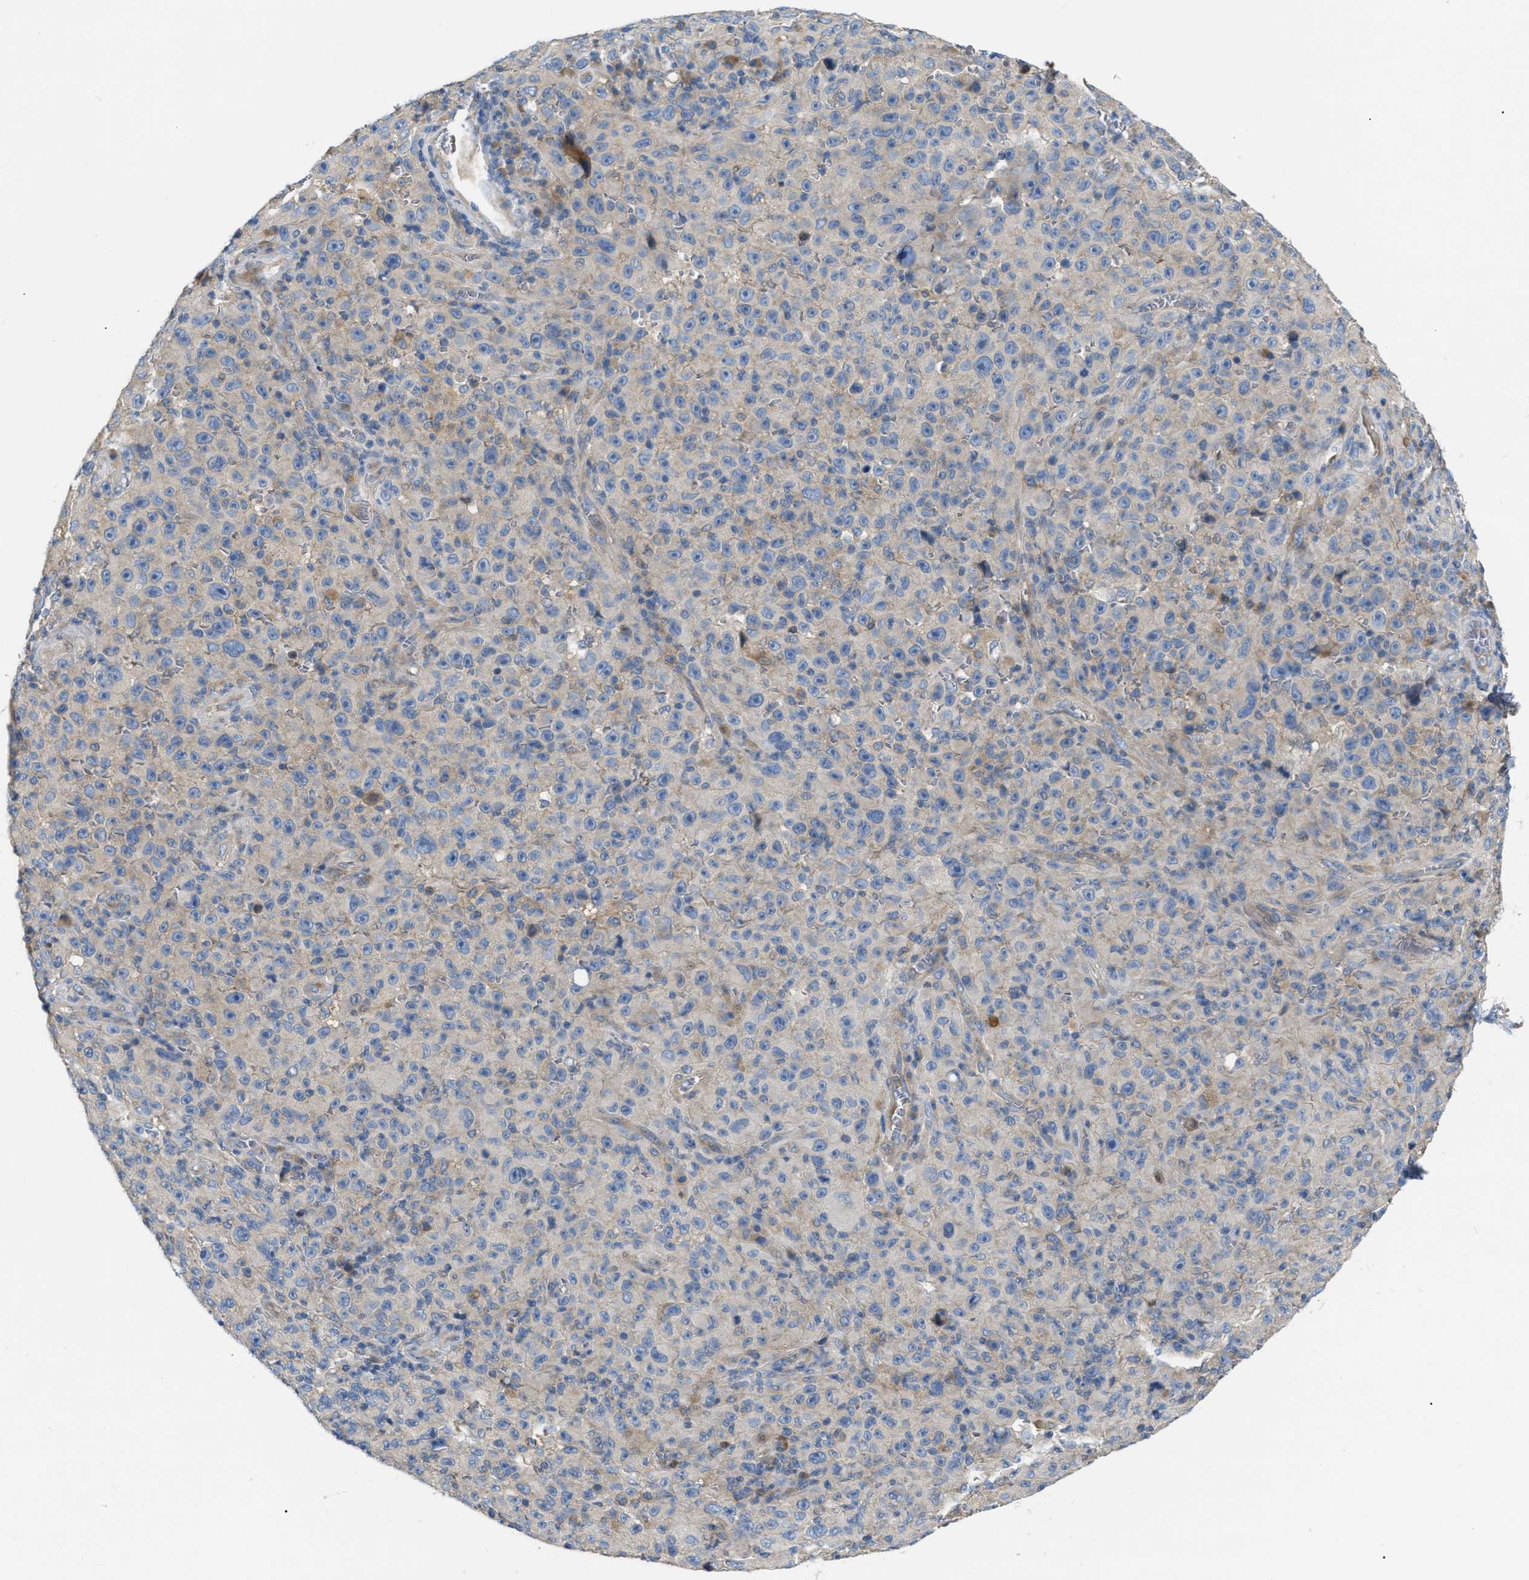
{"staining": {"intensity": "negative", "quantity": "none", "location": "none"}, "tissue": "melanoma", "cell_type": "Tumor cells", "image_type": "cancer", "snomed": [{"axis": "morphology", "description": "Malignant melanoma, NOS"}, {"axis": "topography", "description": "Skin"}], "caption": "High magnification brightfield microscopy of melanoma stained with DAB (3,3'-diaminobenzidine) (brown) and counterstained with hematoxylin (blue): tumor cells show no significant expression.", "gene": "DHX58", "patient": {"sex": "female", "age": 82}}